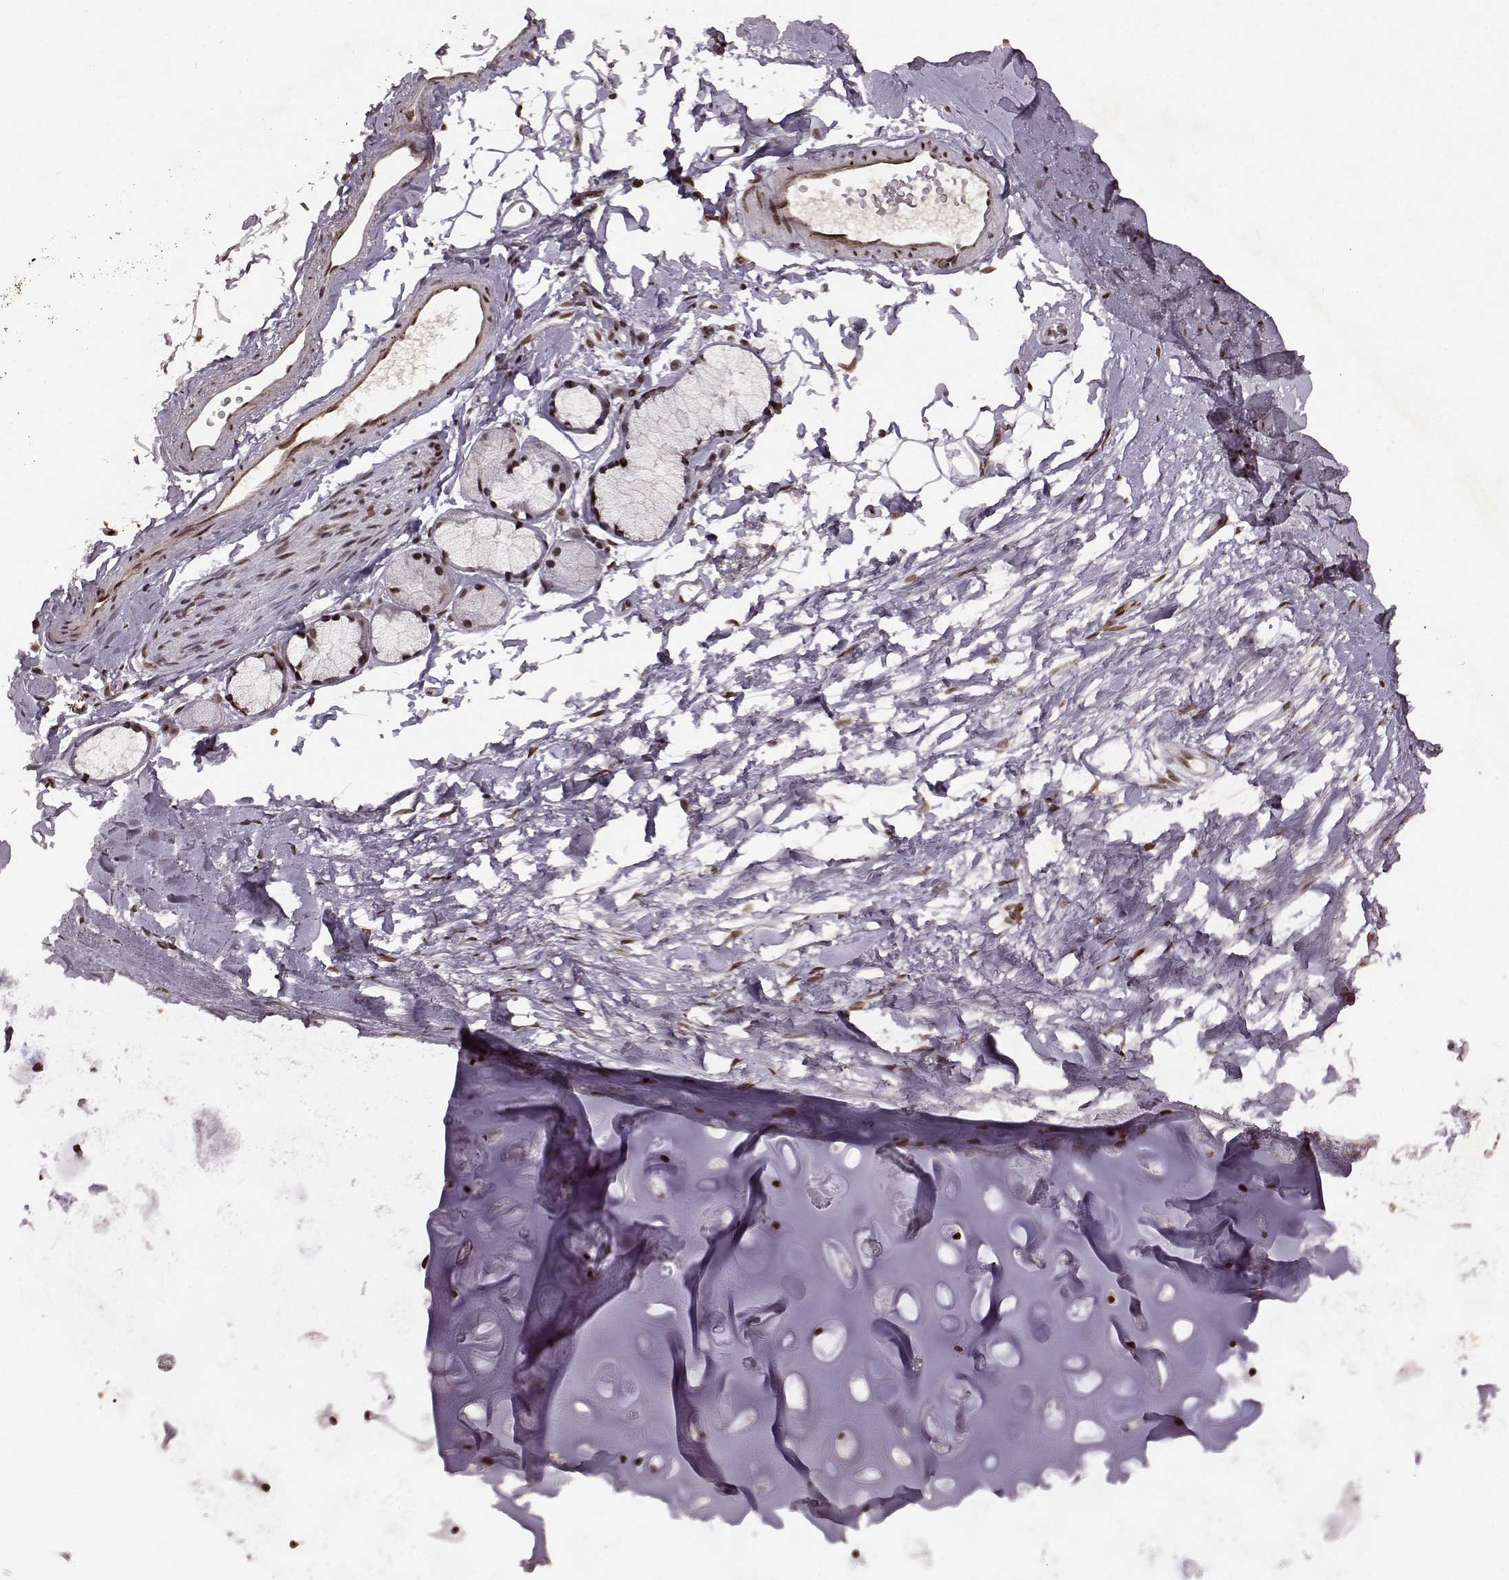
{"staining": {"intensity": "weak", "quantity": ">75%", "location": "nuclear"}, "tissue": "adipose tissue", "cell_type": "Adipocytes", "image_type": "normal", "snomed": [{"axis": "morphology", "description": "Normal tissue, NOS"}, {"axis": "morphology", "description": "Squamous cell carcinoma, NOS"}, {"axis": "topography", "description": "Cartilage tissue"}, {"axis": "topography", "description": "Bronchus"}], "caption": "Immunohistochemical staining of benign adipose tissue exhibits low levels of weak nuclear expression in approximately >75% of adipocytes. (IHC, brightfield microscopy, high magnification).", "gene": "RRAGD", "patient": {"sex": "male", "age": 72}}